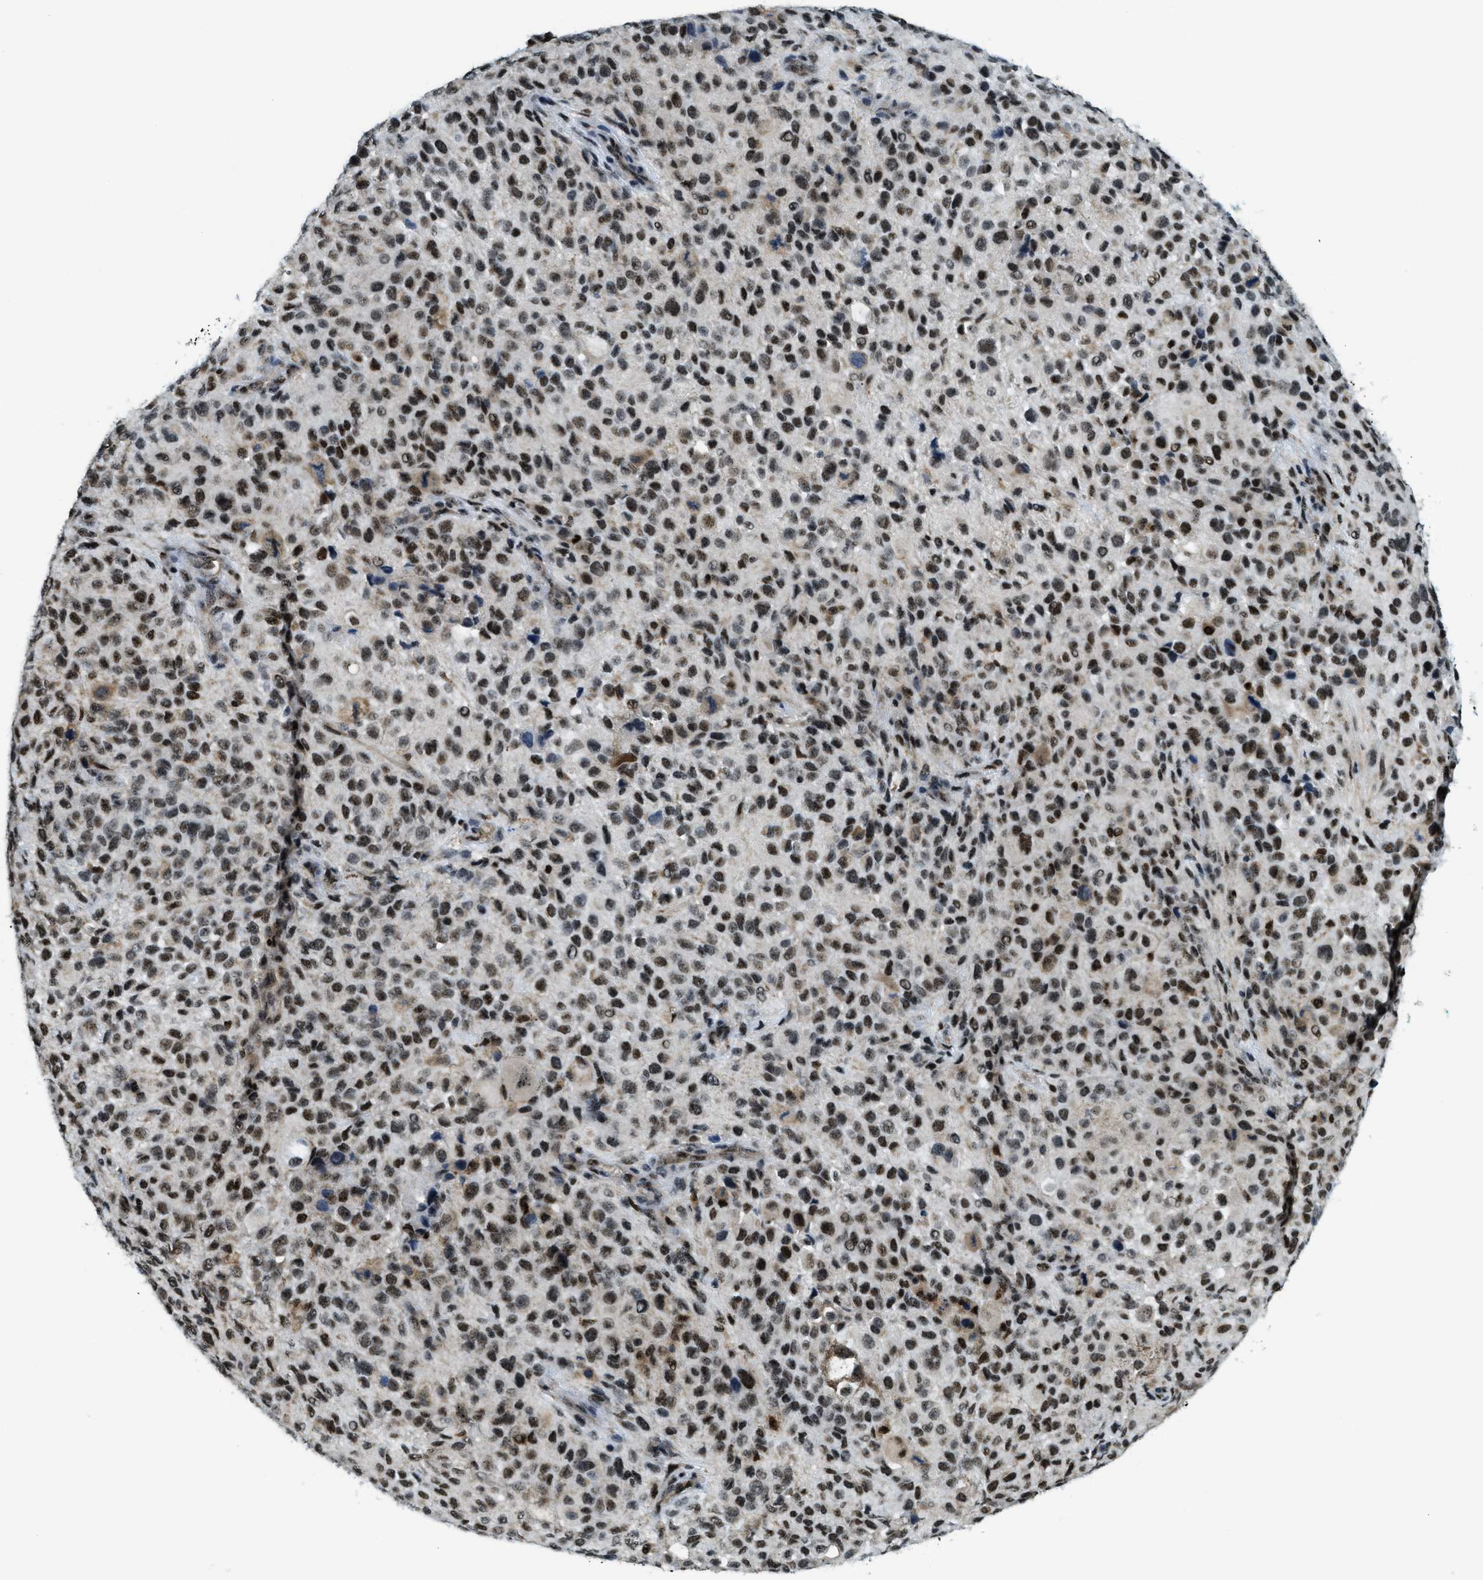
{"staining": {"intensity": "strong", "quantity": ">75%", "location": "cytoplasmic/membranous,nuclear"}, "tissue": "melanoma", "cell_type": "Tumor cells", "image_type": "cancer", "snomed": [{"axis": "morphology", "description": "Necrosis, NOS"}, {"axis": "morphology", "description": "Malignant melanoma, NOS"}, {"axis": "topography", "description": "Skin"}], "caption": "Protein staining exhibits strong cytoplasmic/membranous and nuclear expression in approximately >75% of tumor cells in melanoma.", "gene": "SP100", "patient": {"sex": "female", "age": 87}}